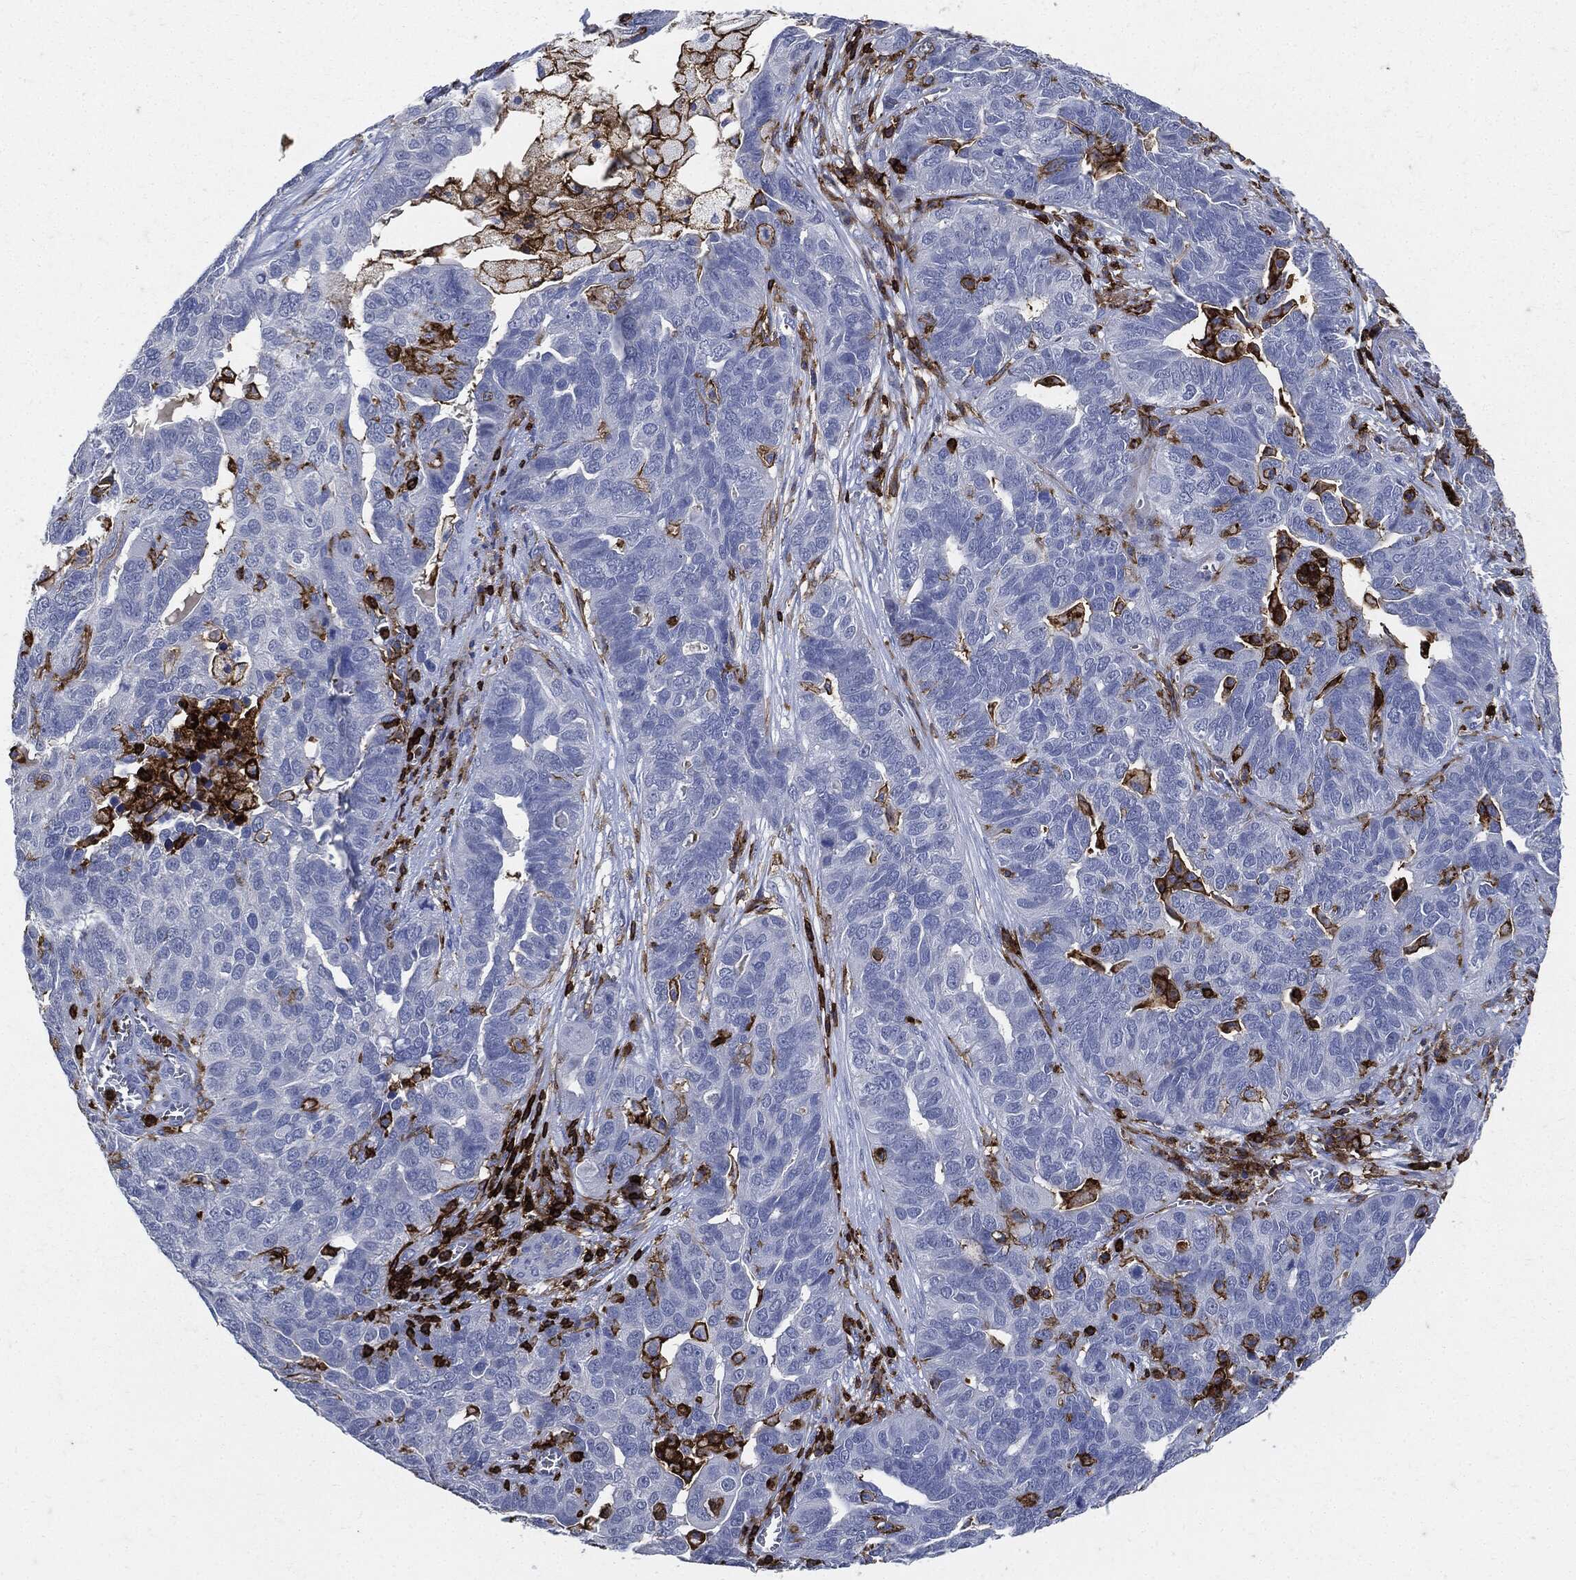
{"staining": {"intensity": "negative", "quantity": "none", "location": "none"}, "tissue": "ovarian cancer", "cell_type": "Tumor cells", "image_type": "cancer", "snomed": [{"axis": "morphology", "description": "Carcinoma, endometroid"}, {"axis": "topography", "description": "Soft tissue"}, {"axis": "topography", "description": "Ovary"}], "caption": "An IHC micrograph of endometroid carcinoma (ovarian) is shown. There is no staining in tumor cells of endometroid carcinoma (ovarian).", "gene": "PTPRC", "patient": {"sex": "female", "age": 52}}